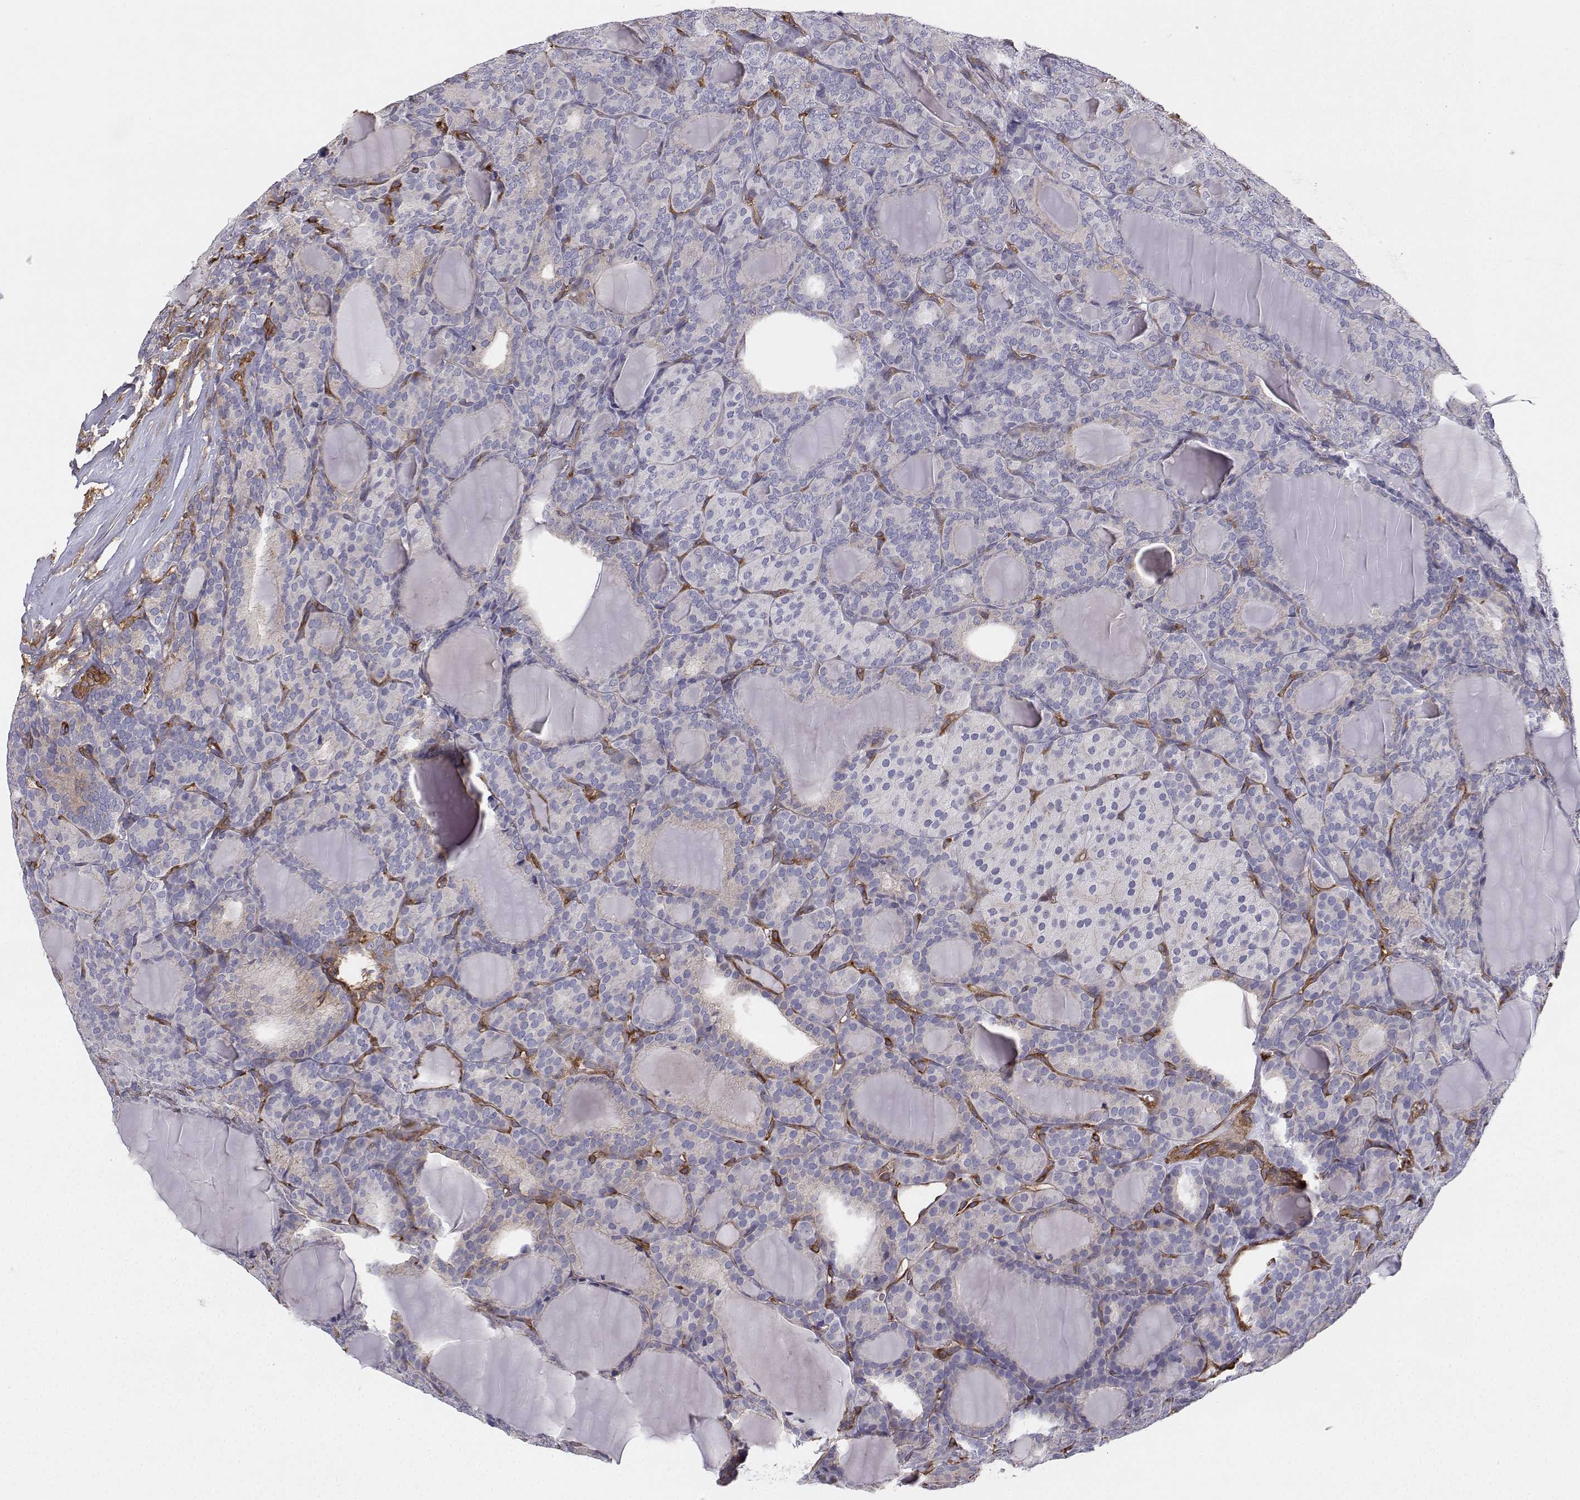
{"staining": {"intensity": "negative", "quantity": "none", "location": "none"}, "tissue": "thyroid cancer", "cell_type": "Tumor cells", "image_type": "cancer", "snomed": [{"axis": "morphology", "description": "Follicular adenoma carcinoma, NOS"}, {"axis": "topography", "description": "Thyroid gland"}], "caption": "Immunohistochemistry micrograph of thyroid cancer stained for a protein (brown), which exhibits no expression in tumor cells. Nuclei are stained in blue.", "gene": "MYH9", "patient": {"sex": "male", "age": 74}}